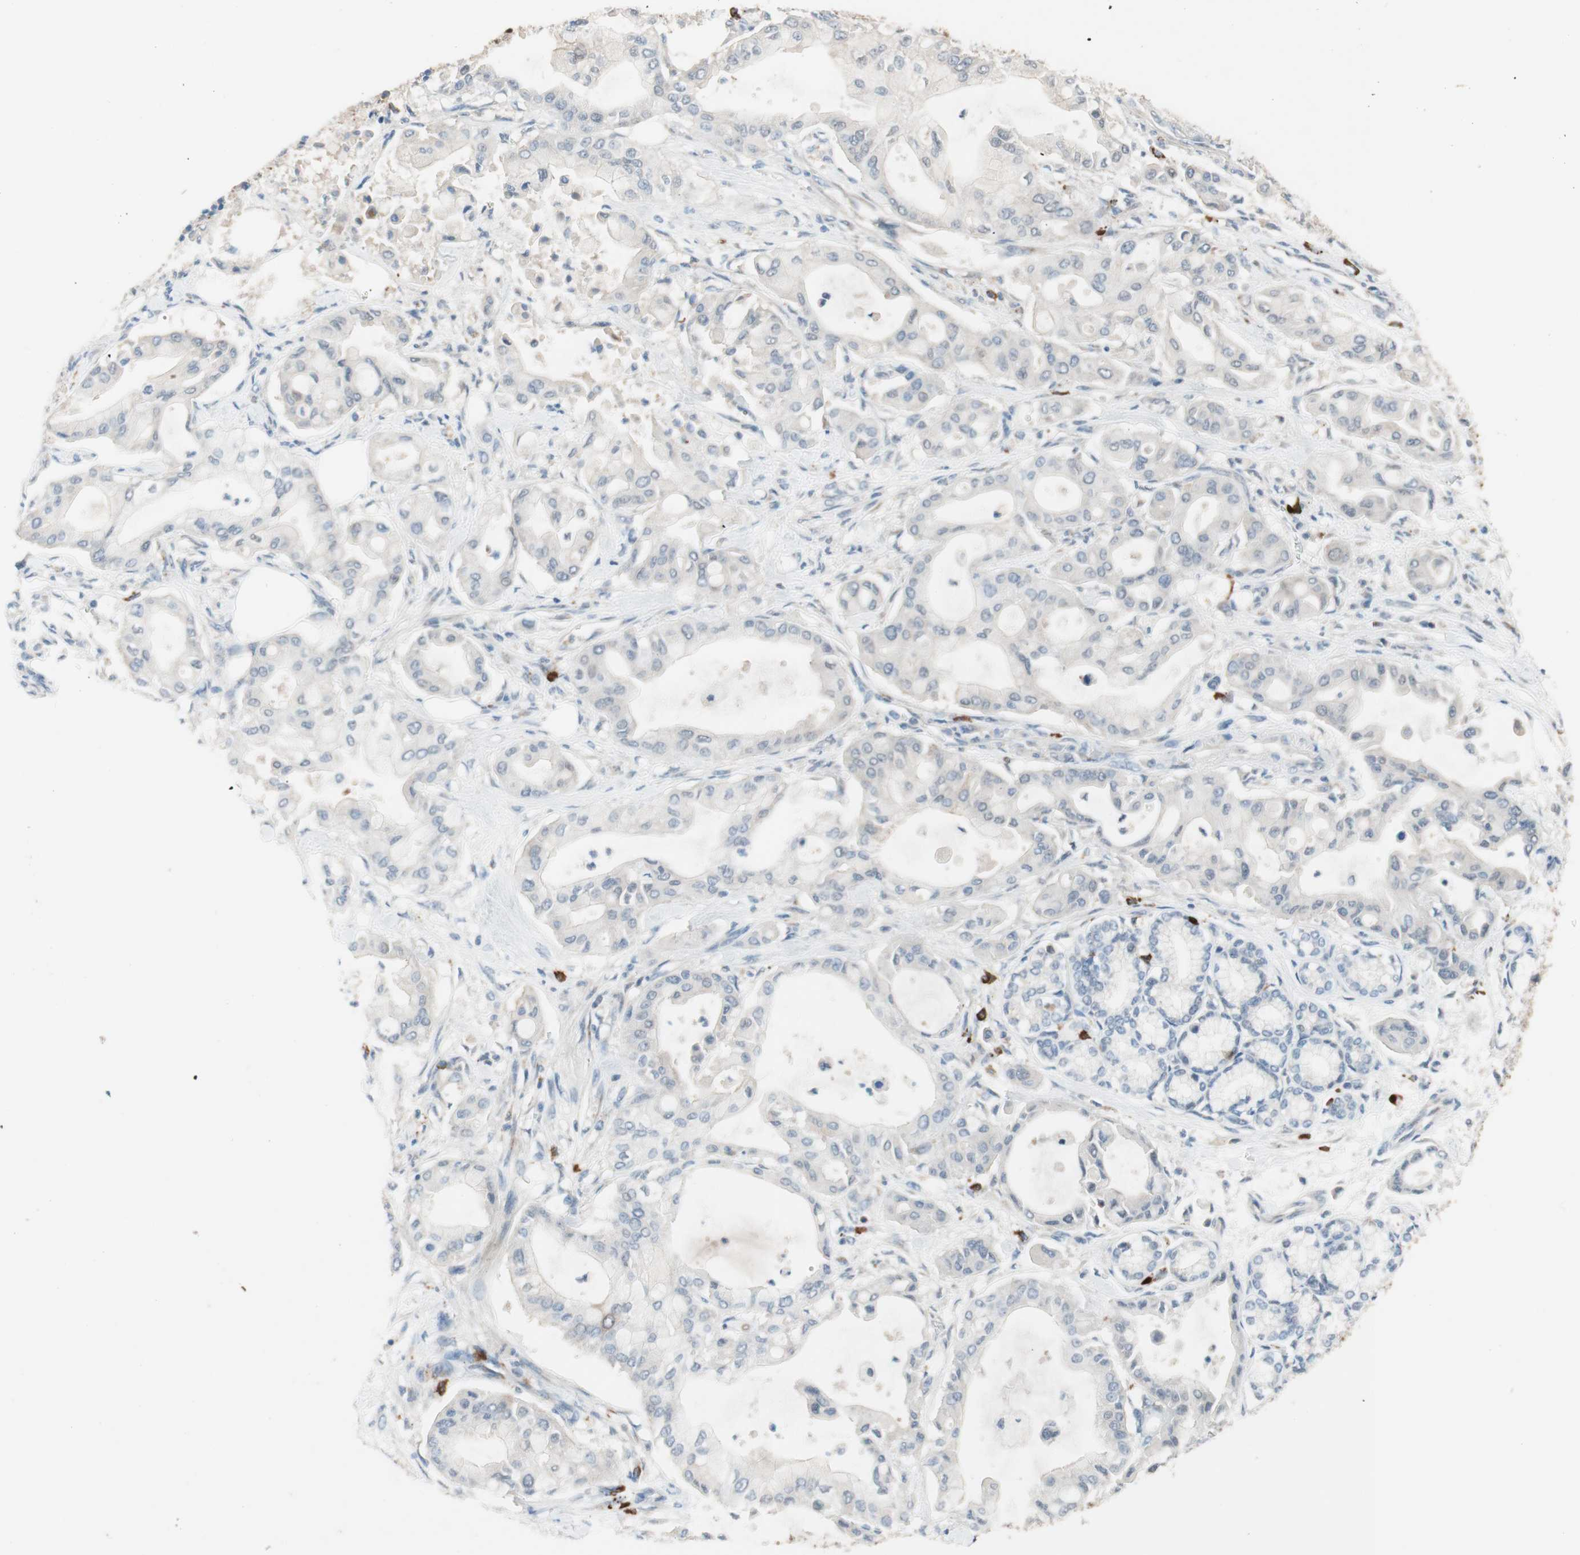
{"staining": {"intensity": "negative", "quantity": "none", "location": "none"}, "tissue": "pancreatic cancer", "cell_type": "Tumor cells", "image_type": "cancer", "snomed": [{"axis": "morphology", "description": "Adenocarcinoma, NOS"}, {"axis": "morphology", "description": "Adenocarcinoma, metastatic, NOS"}, {"axis": "topography", "description": "Lymph node"}, {"axis": "topography", "description": "Pancreas"}, {"axis": "topography", "description": "Duodenum"}], "caption": "DAB immunohistochemical staining of human pancreatic metastatic adenocarcinoma demonstrates no significant positivity in tumor cells.", "gene": "PDZK1", "patient": {"sex": "female", "age": 64}}